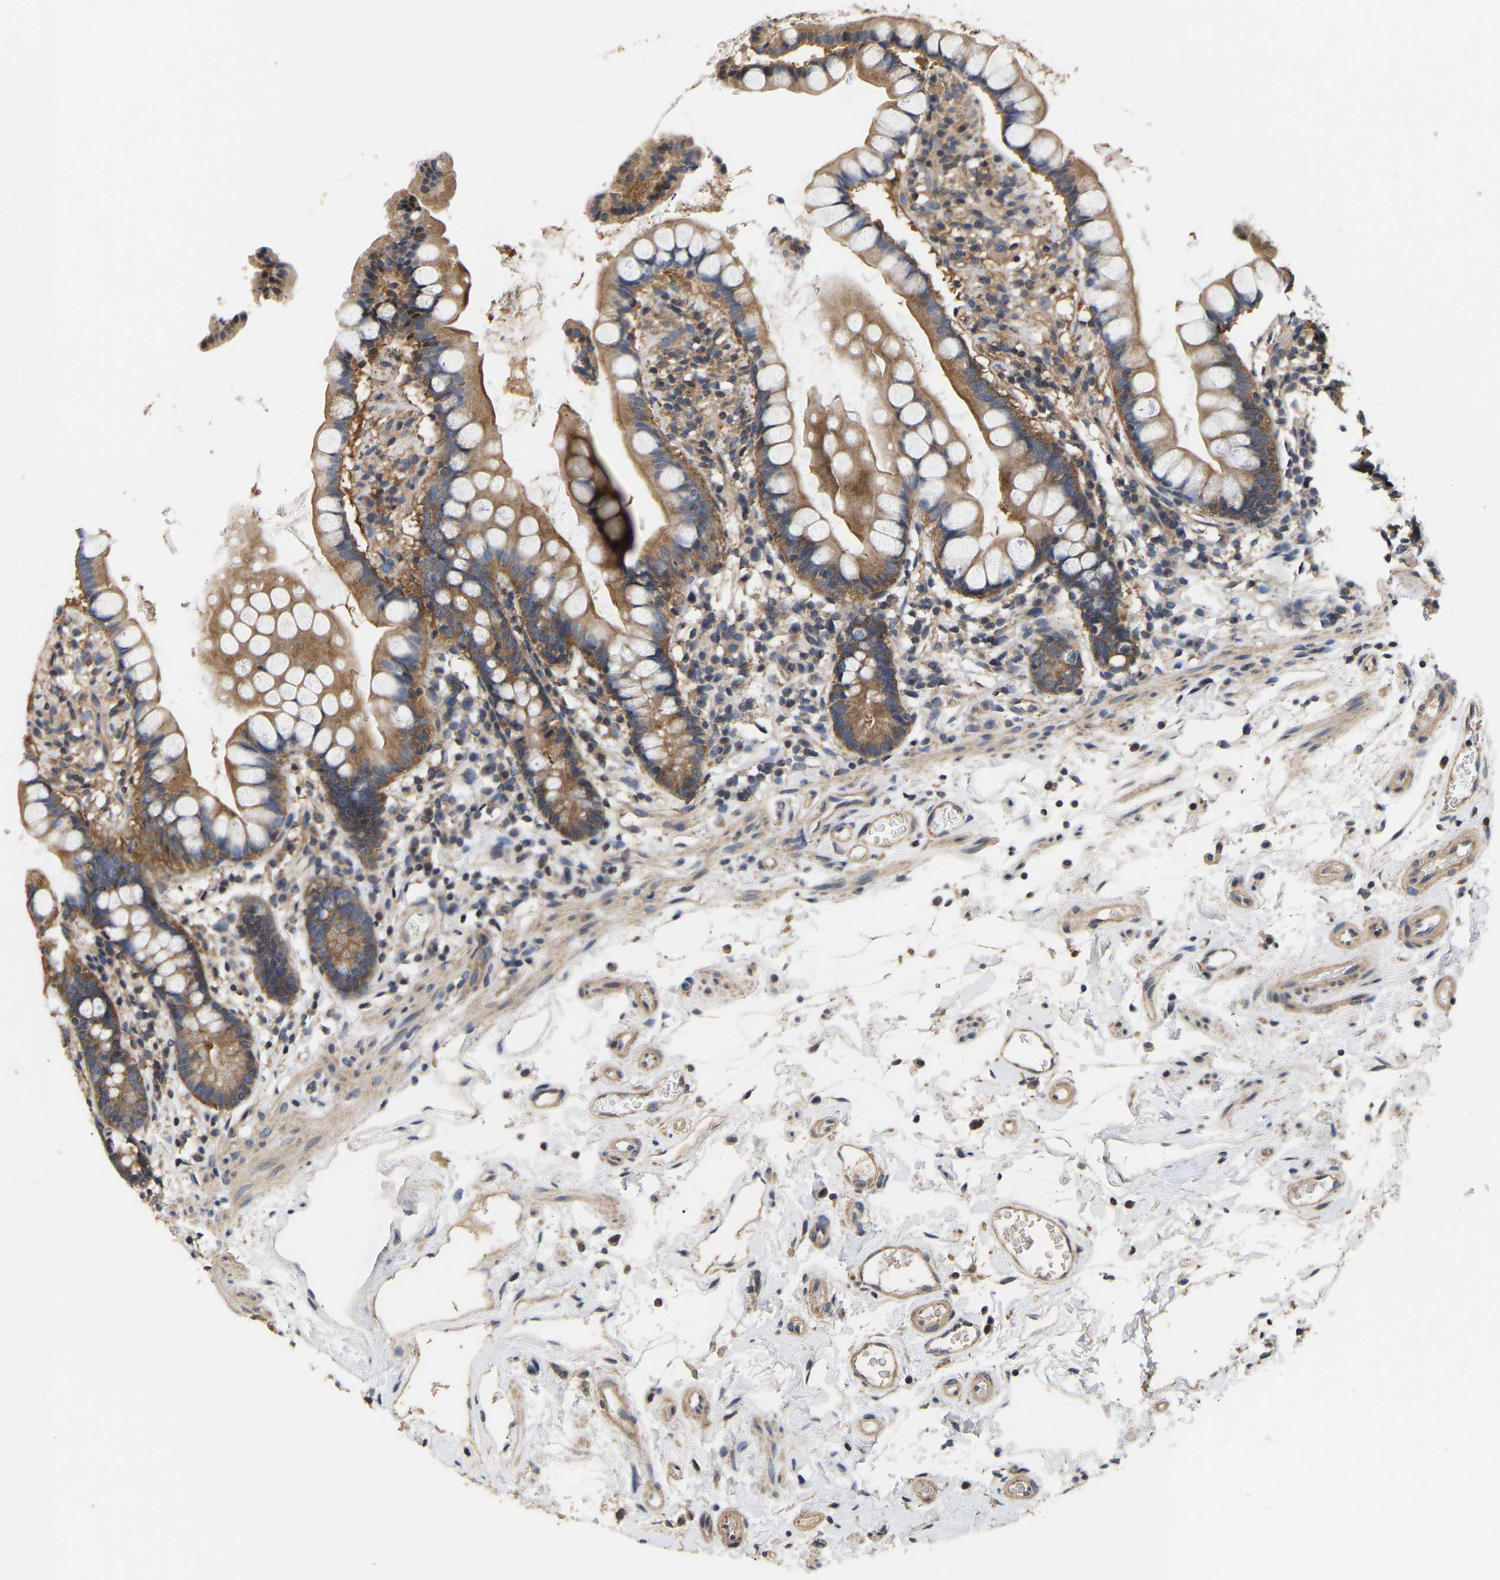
{"staining": {"intensity": "moderate", "quantity": ">75%", "location": "cytoplasmic/membranous"}, "tissue": "small intestine", "cell_type": "Glandular cells", "image_type": "normal", "snomed": [{"axis": "morphology", "description": "Normal tissue, NOS"}, {"axis": "topography", "description": "Small intestine"}], "caption": "Immunohistochemical staining of normal small intestine exhibits >75% levels of moderate cytoplasmic/membranous protein expression in about >75% of glandular cells. The staining is performed using DAB (3,3'-diaminobenzidine) brown chromogen to label protein expression. The nuclei are counter-stained blue using hematoxylin.", "gene": "AIMP2", "patient": {"sex": "female", "age": 84}}